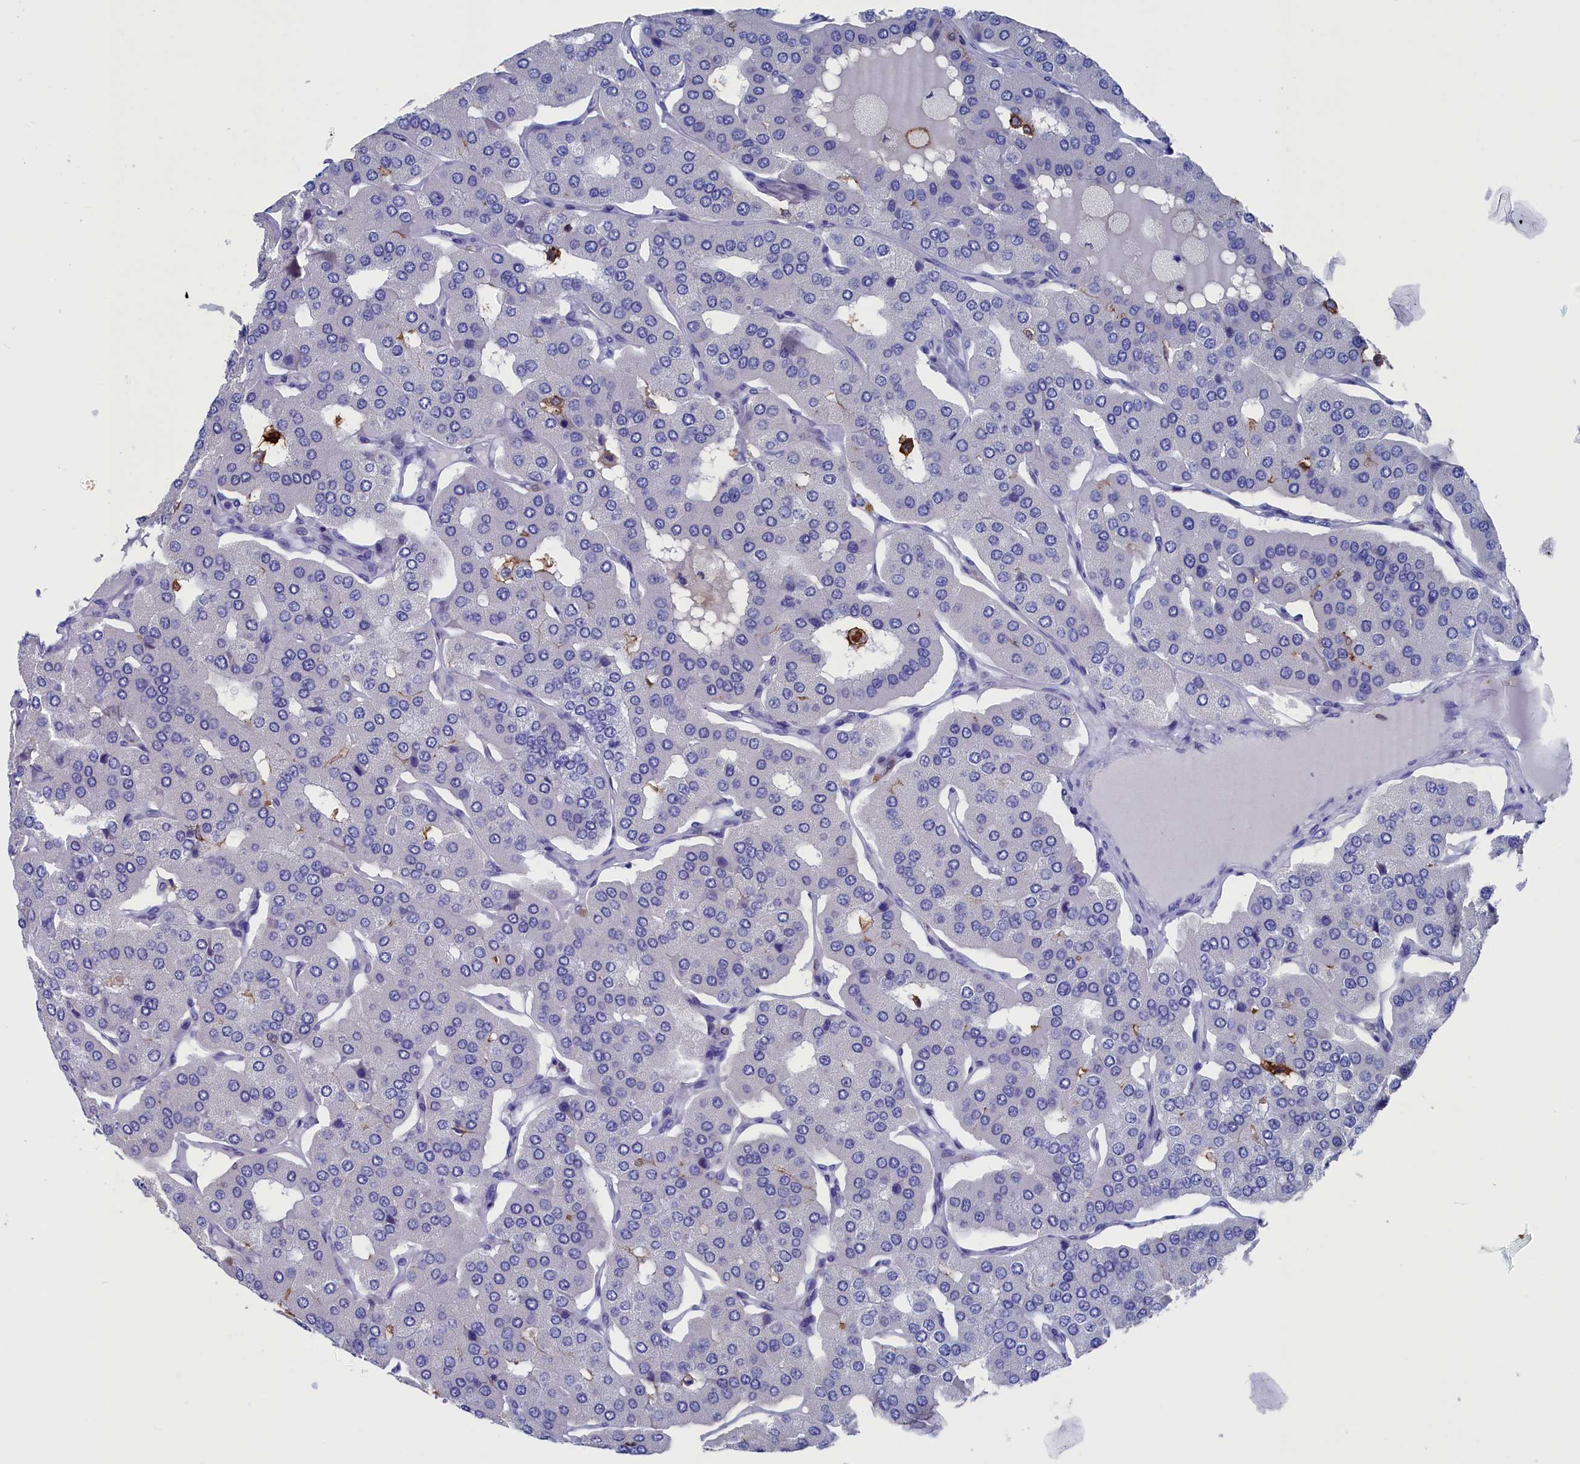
{"staining": {"intensity": "negative", "quantity": "none", "location": "none"}, "tissue": "parathyroid gland", "cell_type": "Glandular cells", "image_type": "normal", "snomed": [{"axis": "morphology", "description": "Normal tissue, NOS"}, {"axis": "morphology", "description": "Adenoma, NOS"}, {"axis": "topography", "description": "Parathyroid gland"}], "caption": "DAB immunohistochemical staining of unremarkable human parathyroid gland displays no significant staining in glandular cells. The staining is performed using DAB brown chromogen with nuclei counter-stained in using hematoxylin.", "gene": "TYROBP", "patient": {"sex": "female", "age": 86}}